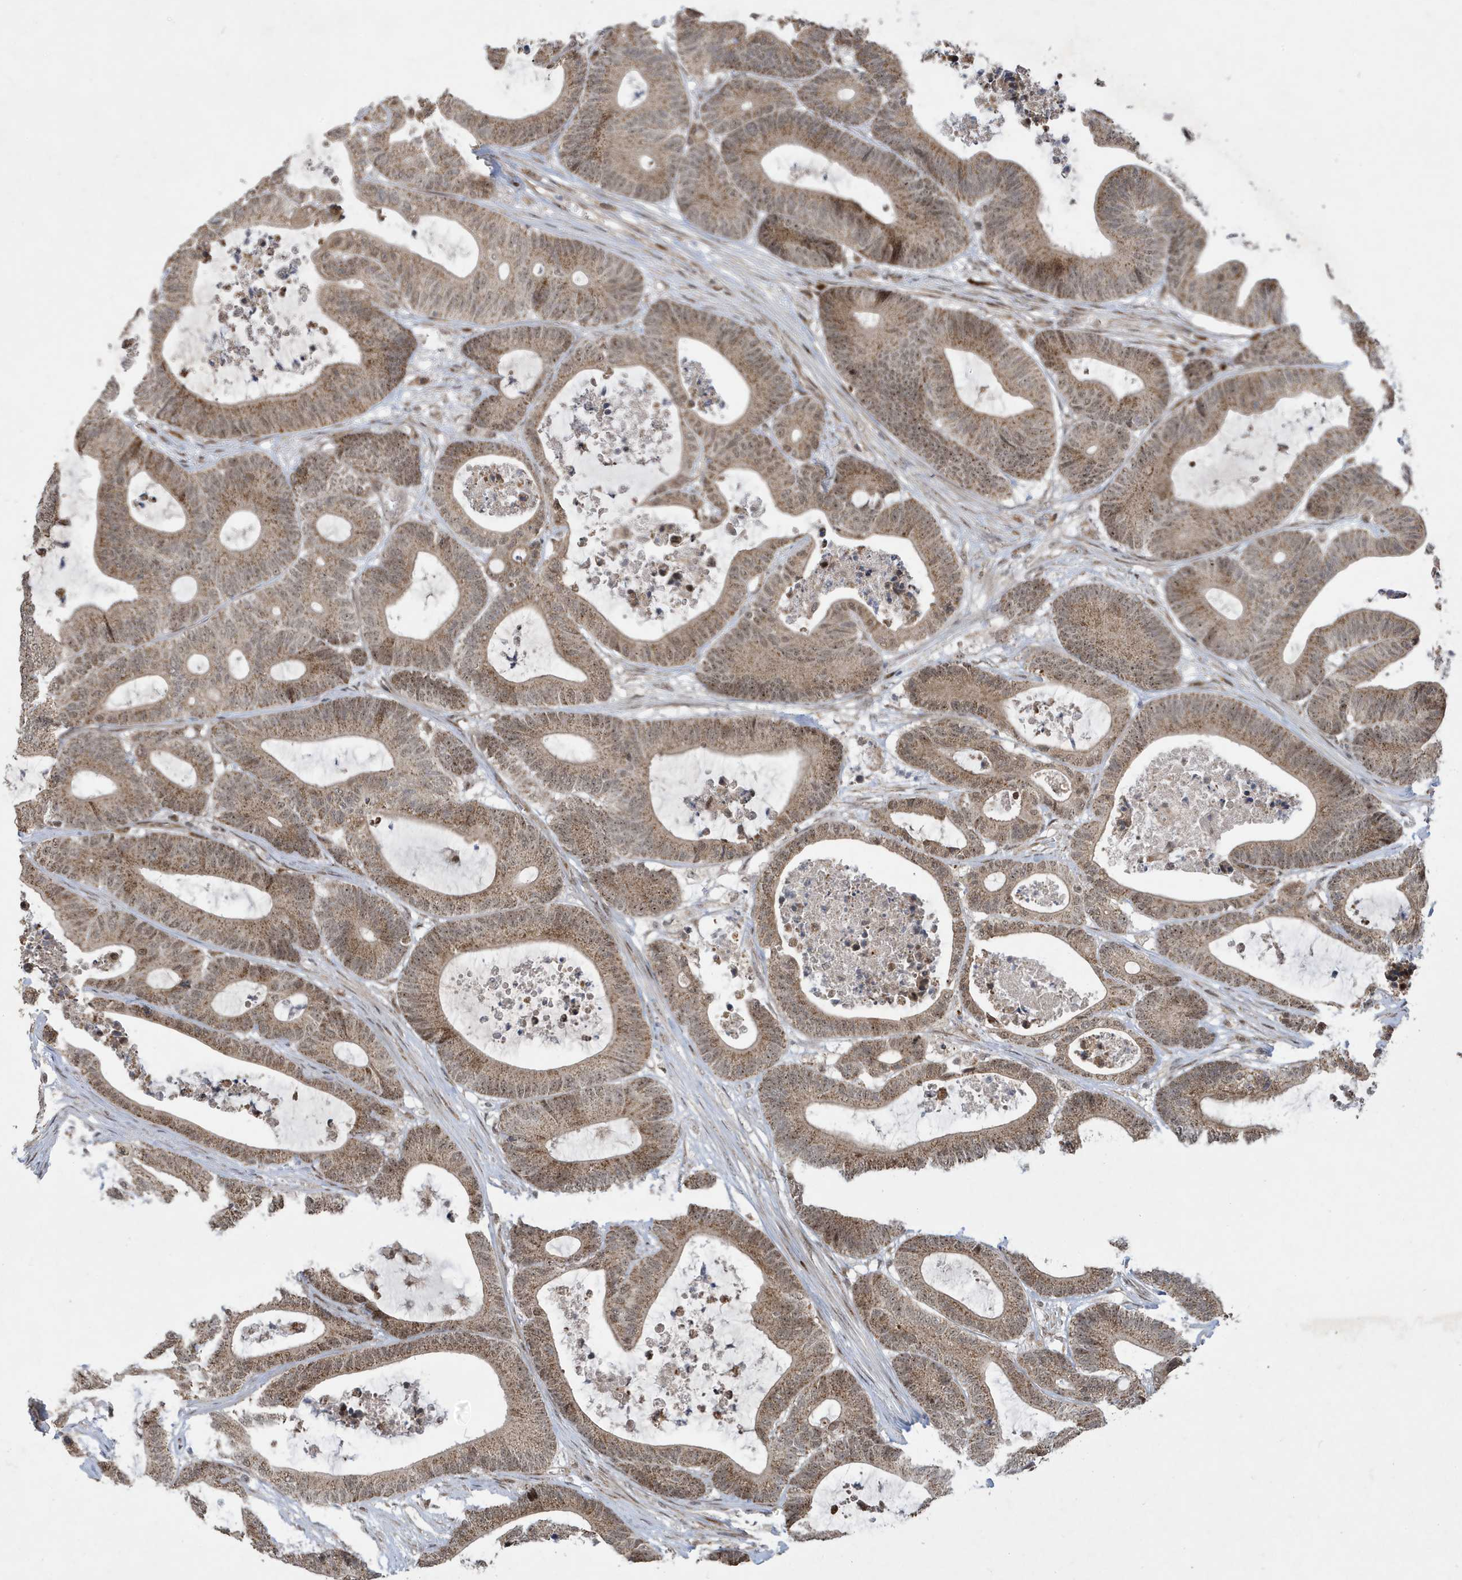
{"staining": {"intensity": "moderate", "quantity": ">75%", "location": "cytoplasmic/membranous,nuclear"}, "tissue": "colorectal cancer", "cell_type": "Tumor cells", "image_type": "cancer", "snomed": [{"axis": "morphology", "description": "Adenocarcinoma, NOS"}, {"axis": "topography", "description": "Colon"}], "caption": "High-magnification brightfield microscopy of colorectal adenocarcinoma stained with DAB (3,3'-diaminobenzidine) (brown) and counterstained with hematoxylin (blue). tumor cells exhibit moderate cytoplasmic/membranous and nuclear staining is identified in approximately>75% of cells. (Stains: DAB in brown, nuclei in blue, Microscopy: brightfield microscopy at high magnification).", "gene": "FAM9B", "patient": {"sex": "female", "age": 84}}